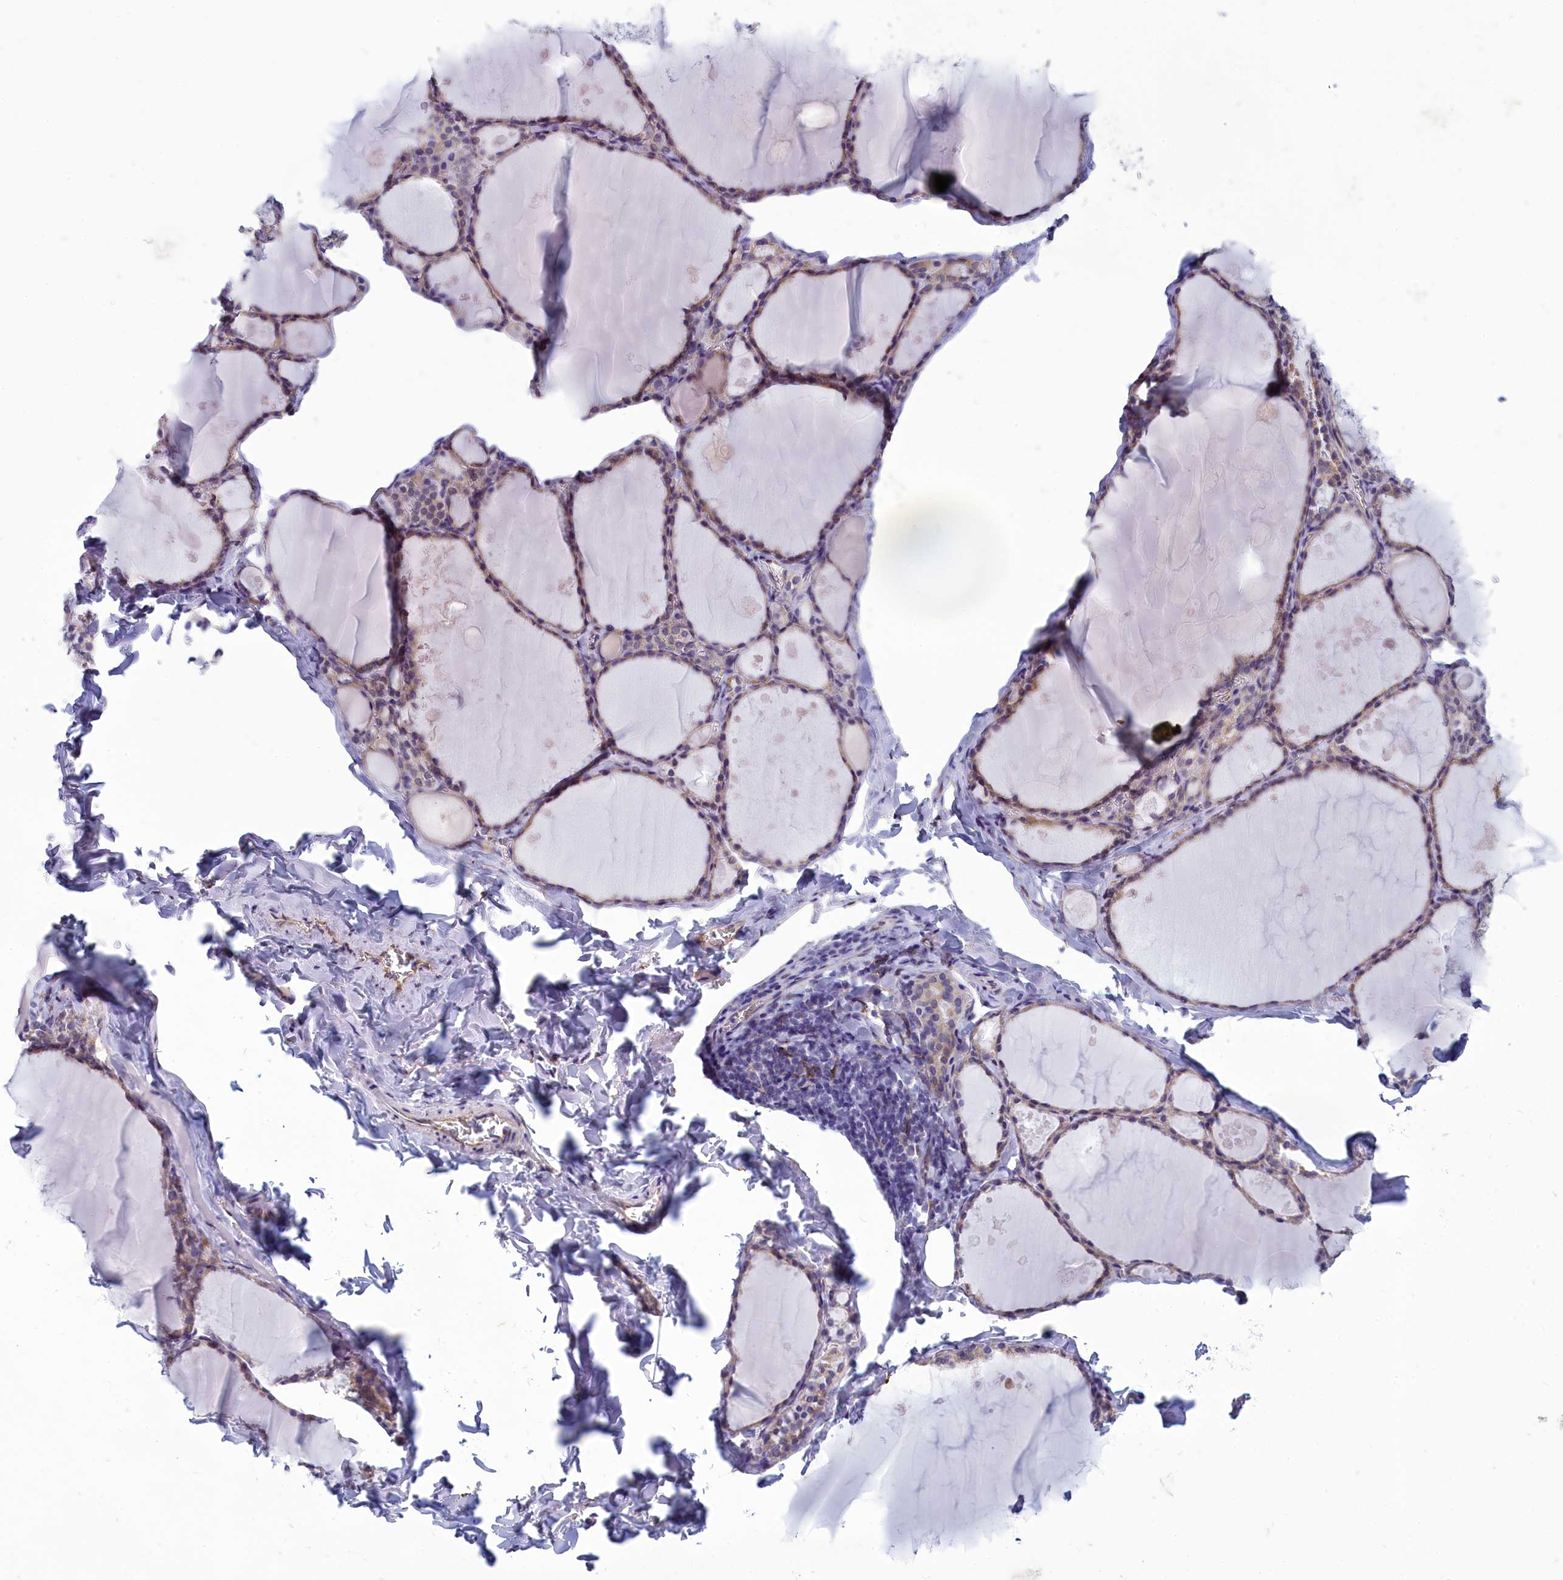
{"staining": {"intensity": "weak", "quantity": "25%-75%", "location": "cytoplasmic/membranous"}, "tissue": "thyroid gland", "cell_type": "Glandular cells", "image_type": "normal", "snomed": [{"axis": "morphology", "description": "Normal tissue, NOS"}, {"axis": "topography", "description": "Thyroid gland"}], "caption": "Thyroid gland stained with IHC exhibits weak cytoplasmic/membranous positivity in approximately 25%-75% of glandular cells. (Brightfield microscopy of DAB IHC at high magnification).", "gene": "CENATAC", "patient": {"sex": "male", "age": 56}}